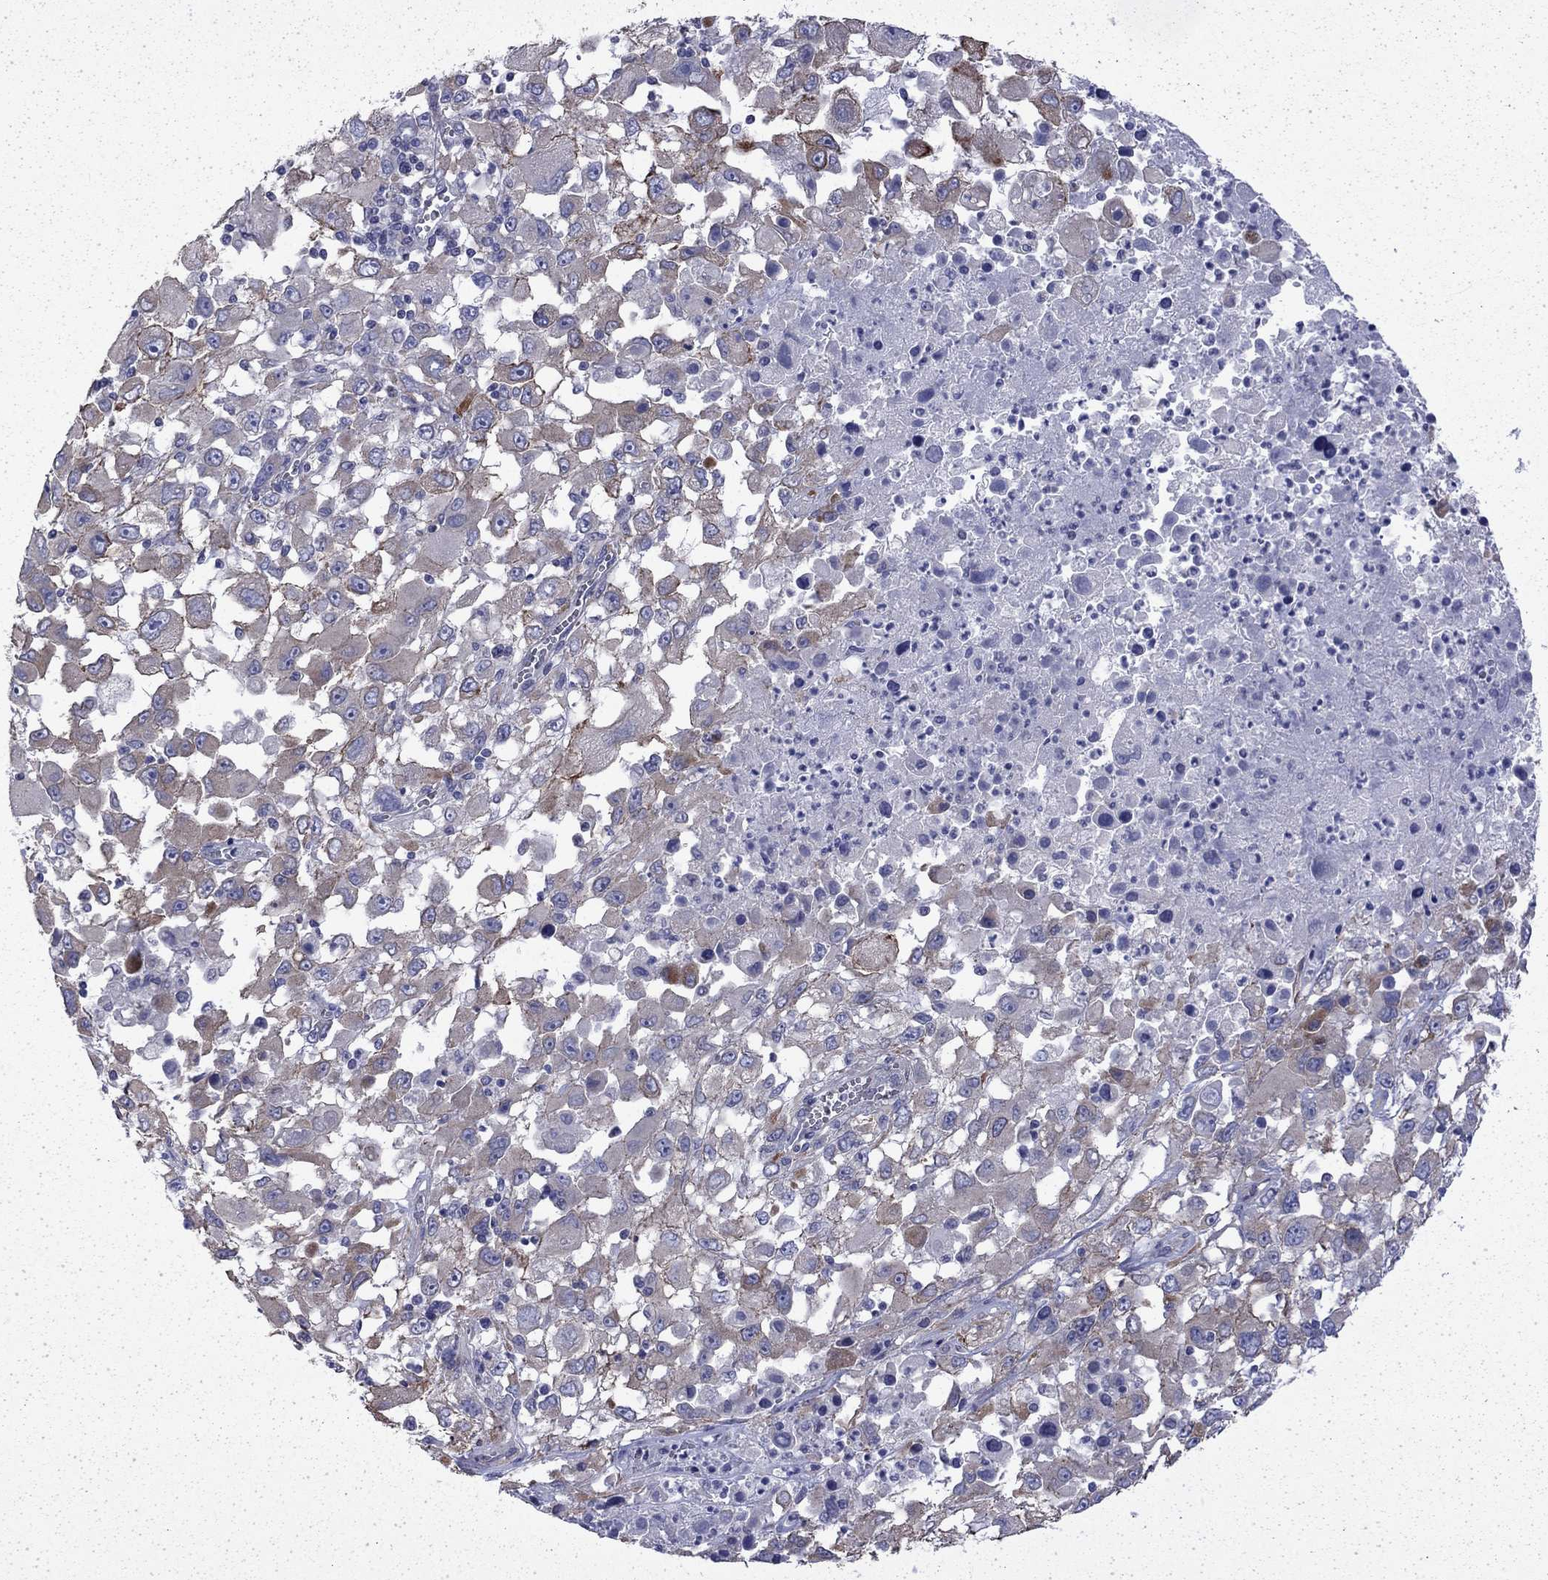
{"staining": {"intensity": "moderate", "quantity": "<25%", "location": "cytoplasmic/membranous"}, "tissue": "melanoma", "cell_type": "Tumor cells", "image_type": "cancer", "snomed": [{"axis": "morphology", "description": "Malignant melanoma, Metastatic site"}, {"axis": "topography", "description": "Soft tissue"}], "caption": "Melanoma was stained to show a protein in brown. There is low levels of moderate cytoplasmic/membranous staining in approximately <25% of tumor cells.", "gene": "DTNA", "patient": {"sex": "male", "age": 50}}